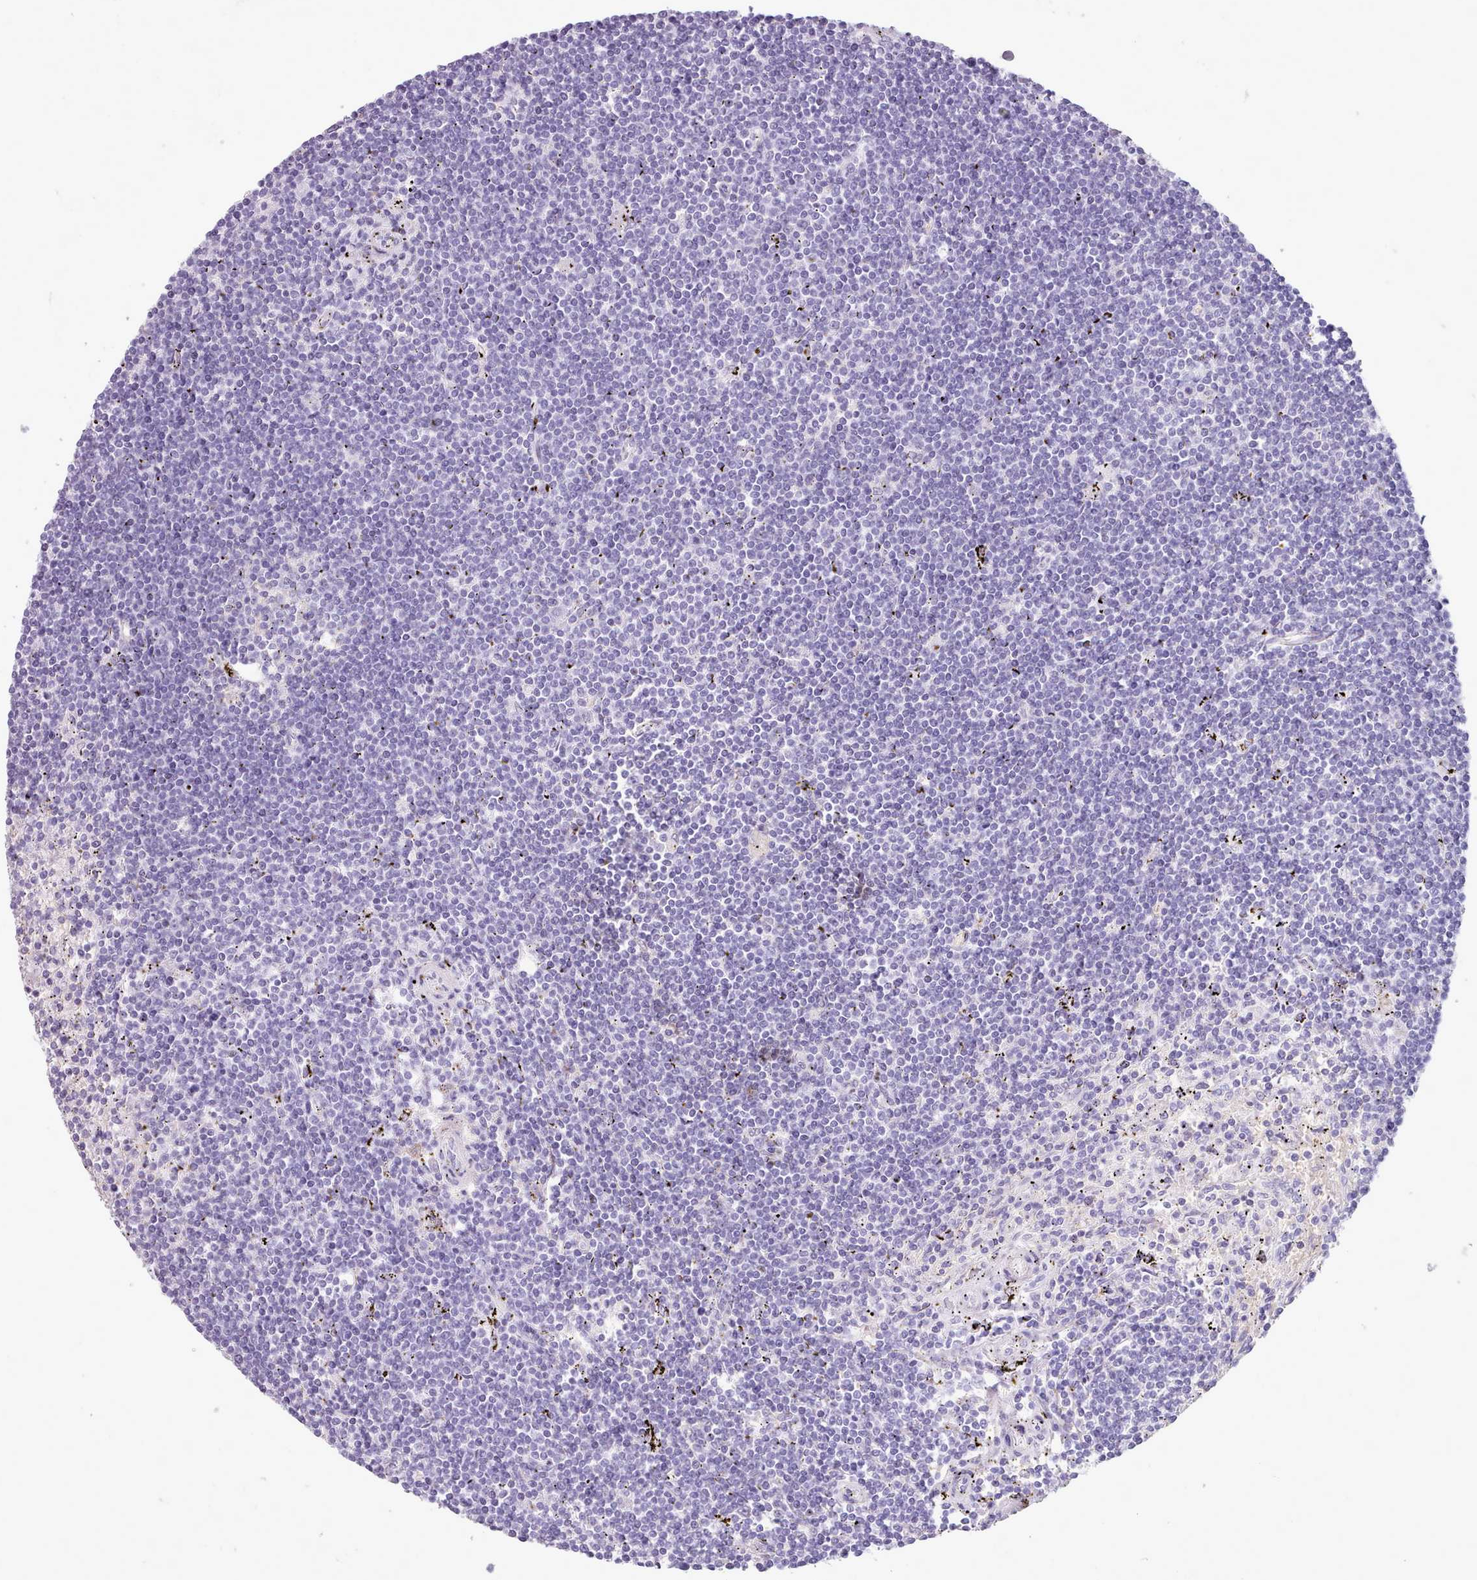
{"staining": {"intensity": "negative", "quantity": "none", "location": "none"}, "tissue": "lymphoma", "cell_type": "Tumor cells", "image_type": "cancer", "snomed": [{"axis": "morphology", "description": "Malignant lymphoma, non-Hodgkin's type, Low grade"}, {"axis": "topography", "description": "Spleen"}], "caption": "Human low-grade malignant lymphoma, non-Hodgkin's type stained for a protein using IHC exhibits no expression in tumor cells.", "gene": "AK4", "patient": {"sex": "male", "age": 76}}